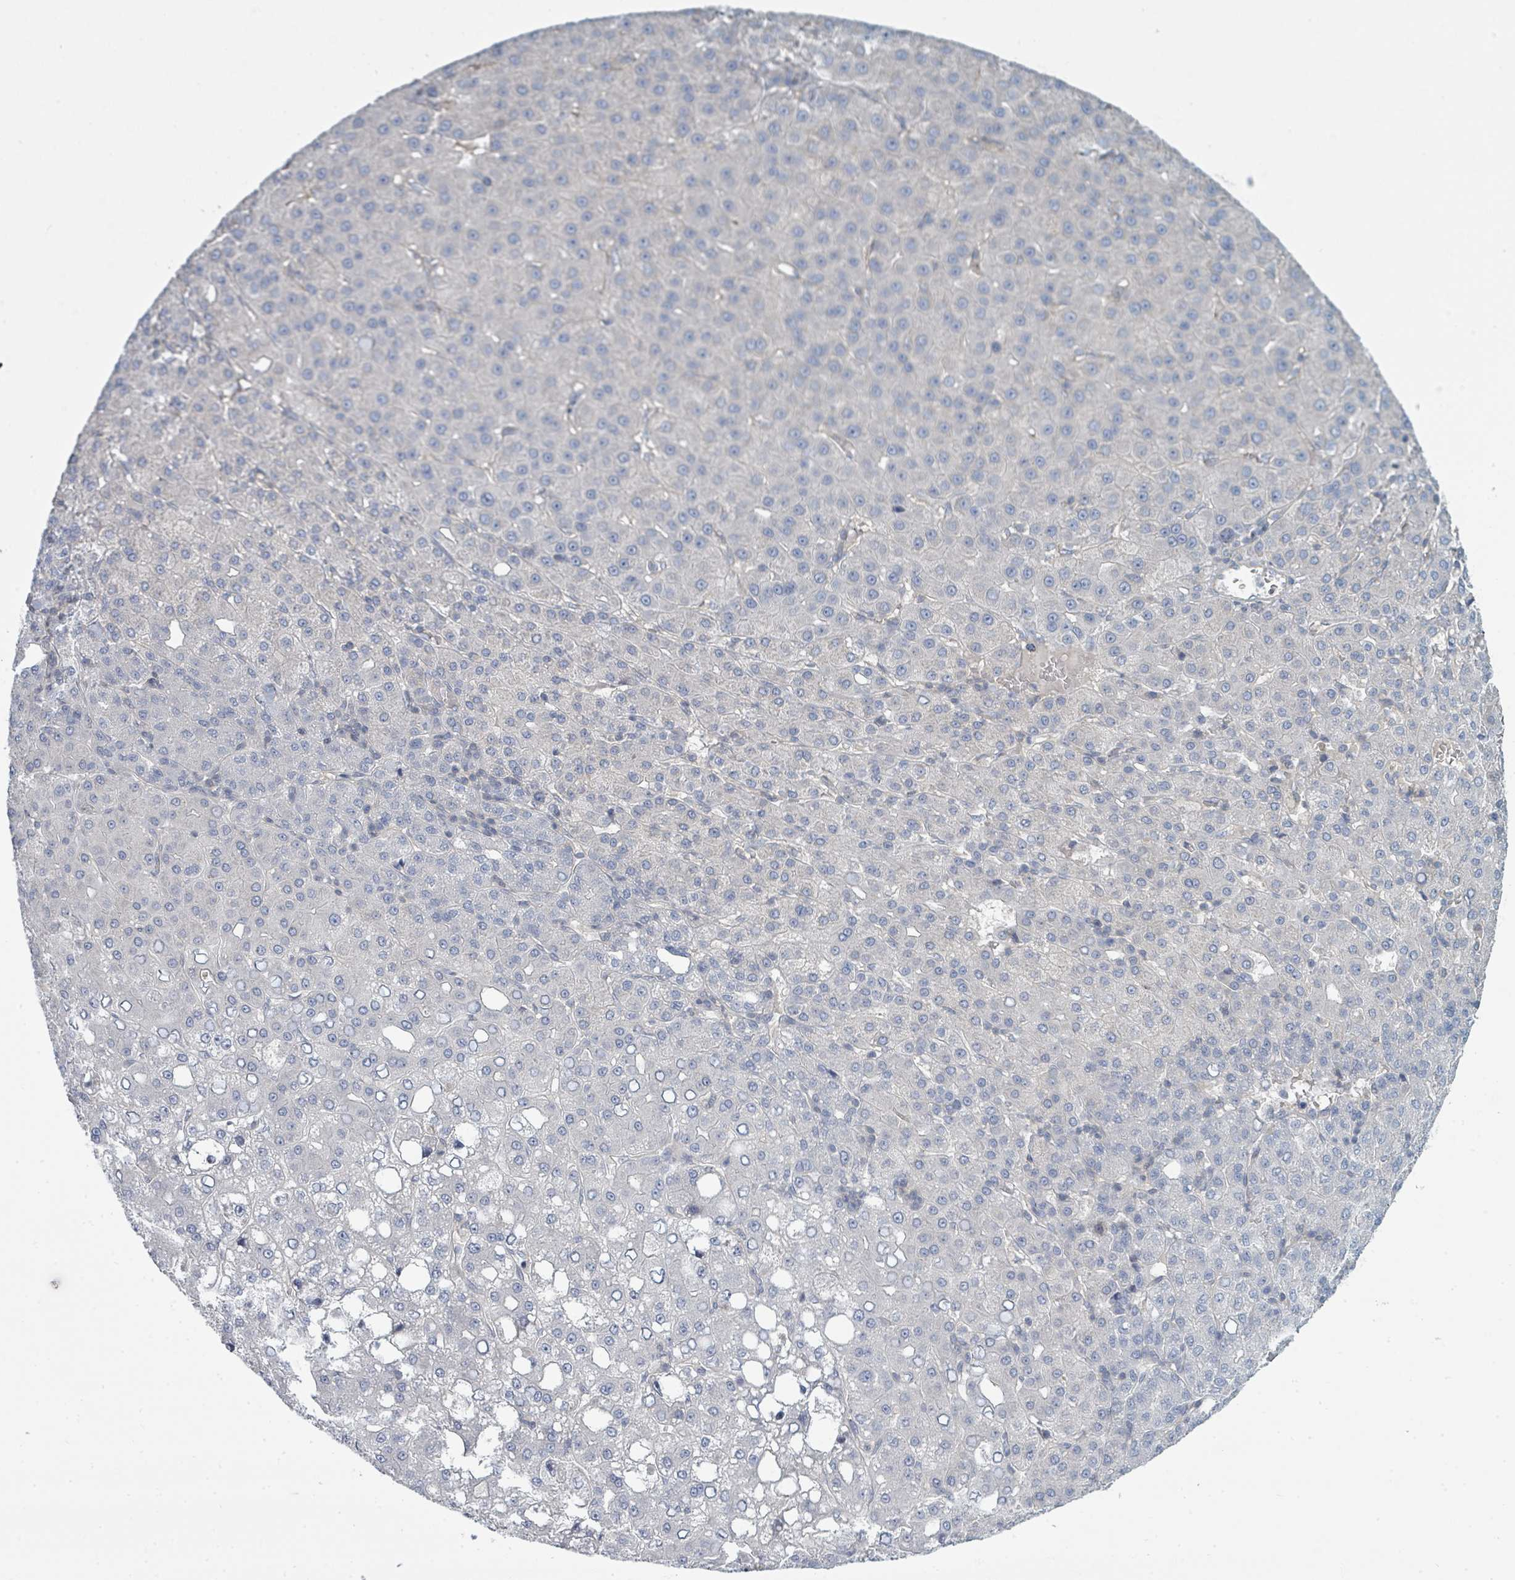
{"staining": {"intensity": "negative", "quantity": "none", "location": "none"}, "tissue": "liver cancer", "cell_type": "Tumor cells", "image_type": "cancer", "snomed": [{"axis": "morphology", "description": "Carcinoma, Hepatocellular, NOS"}, {"axis": "topography", "description": "Liver"}], "caption": "Immunohistochemistry of liver hepatocellular carcinoma reveals no expression in tumor cells.", "gene": "SLC25A45", "patient": {"sex": "male", "age": 65}}